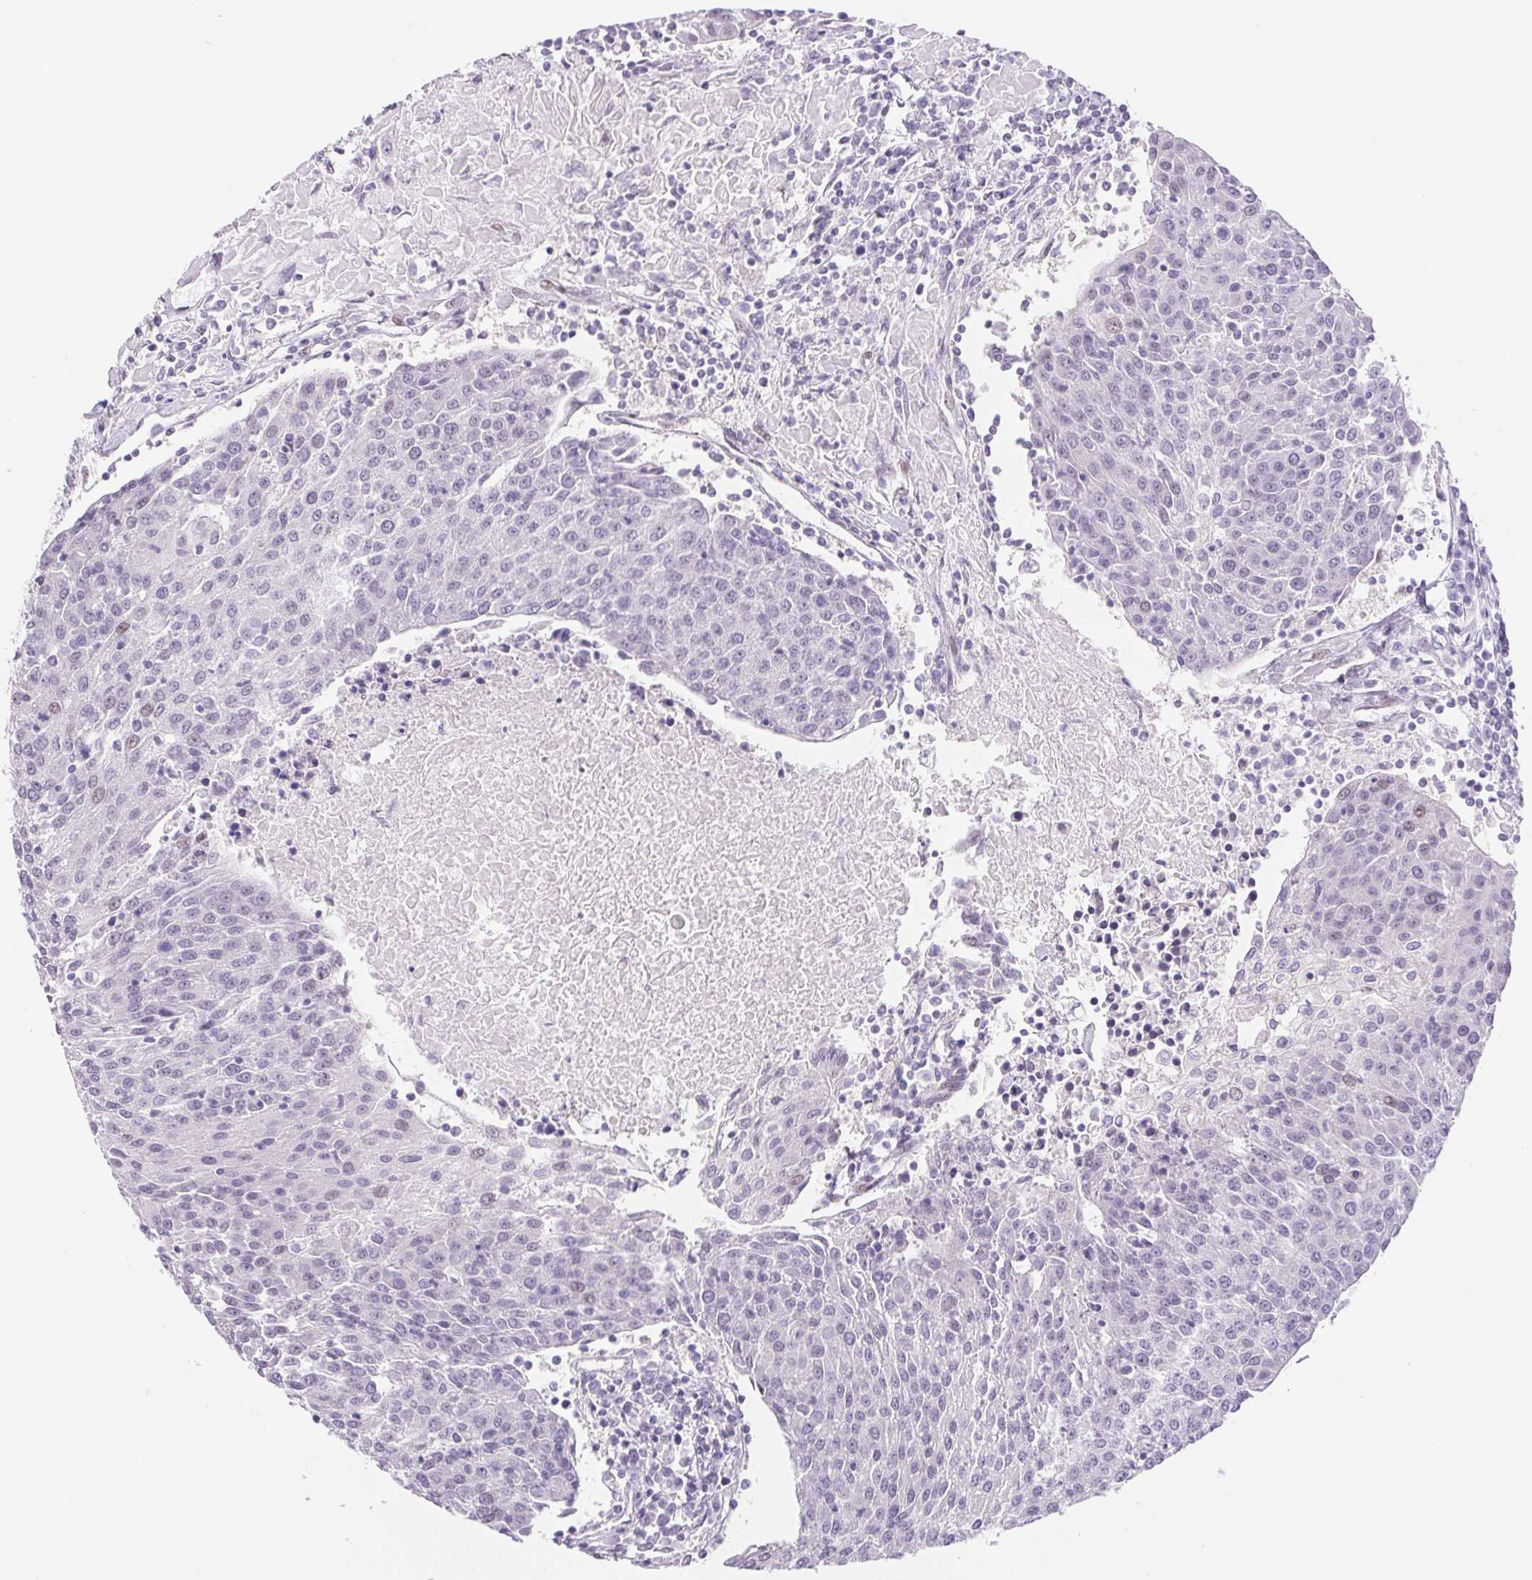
{"staining": {"intensity": "negative", "quantity": "none", "location": "none"}, "tissue": "urothelial cancer", "cell_type": "Tumor cells", "image_type": "cancer", "snomed": [{"axis": "morphology", "description": "Urothelial carcinoma, High grade"}, {"axis": "topography", "description": "Urinary bladder"}], "caption": "An immunohistochemistry image of urothelial cancer is shown. There is no staining in tumor cells of urothelial cancer.", "gene": "CAND1", "patient": {"sex": "female", "age": 85}}